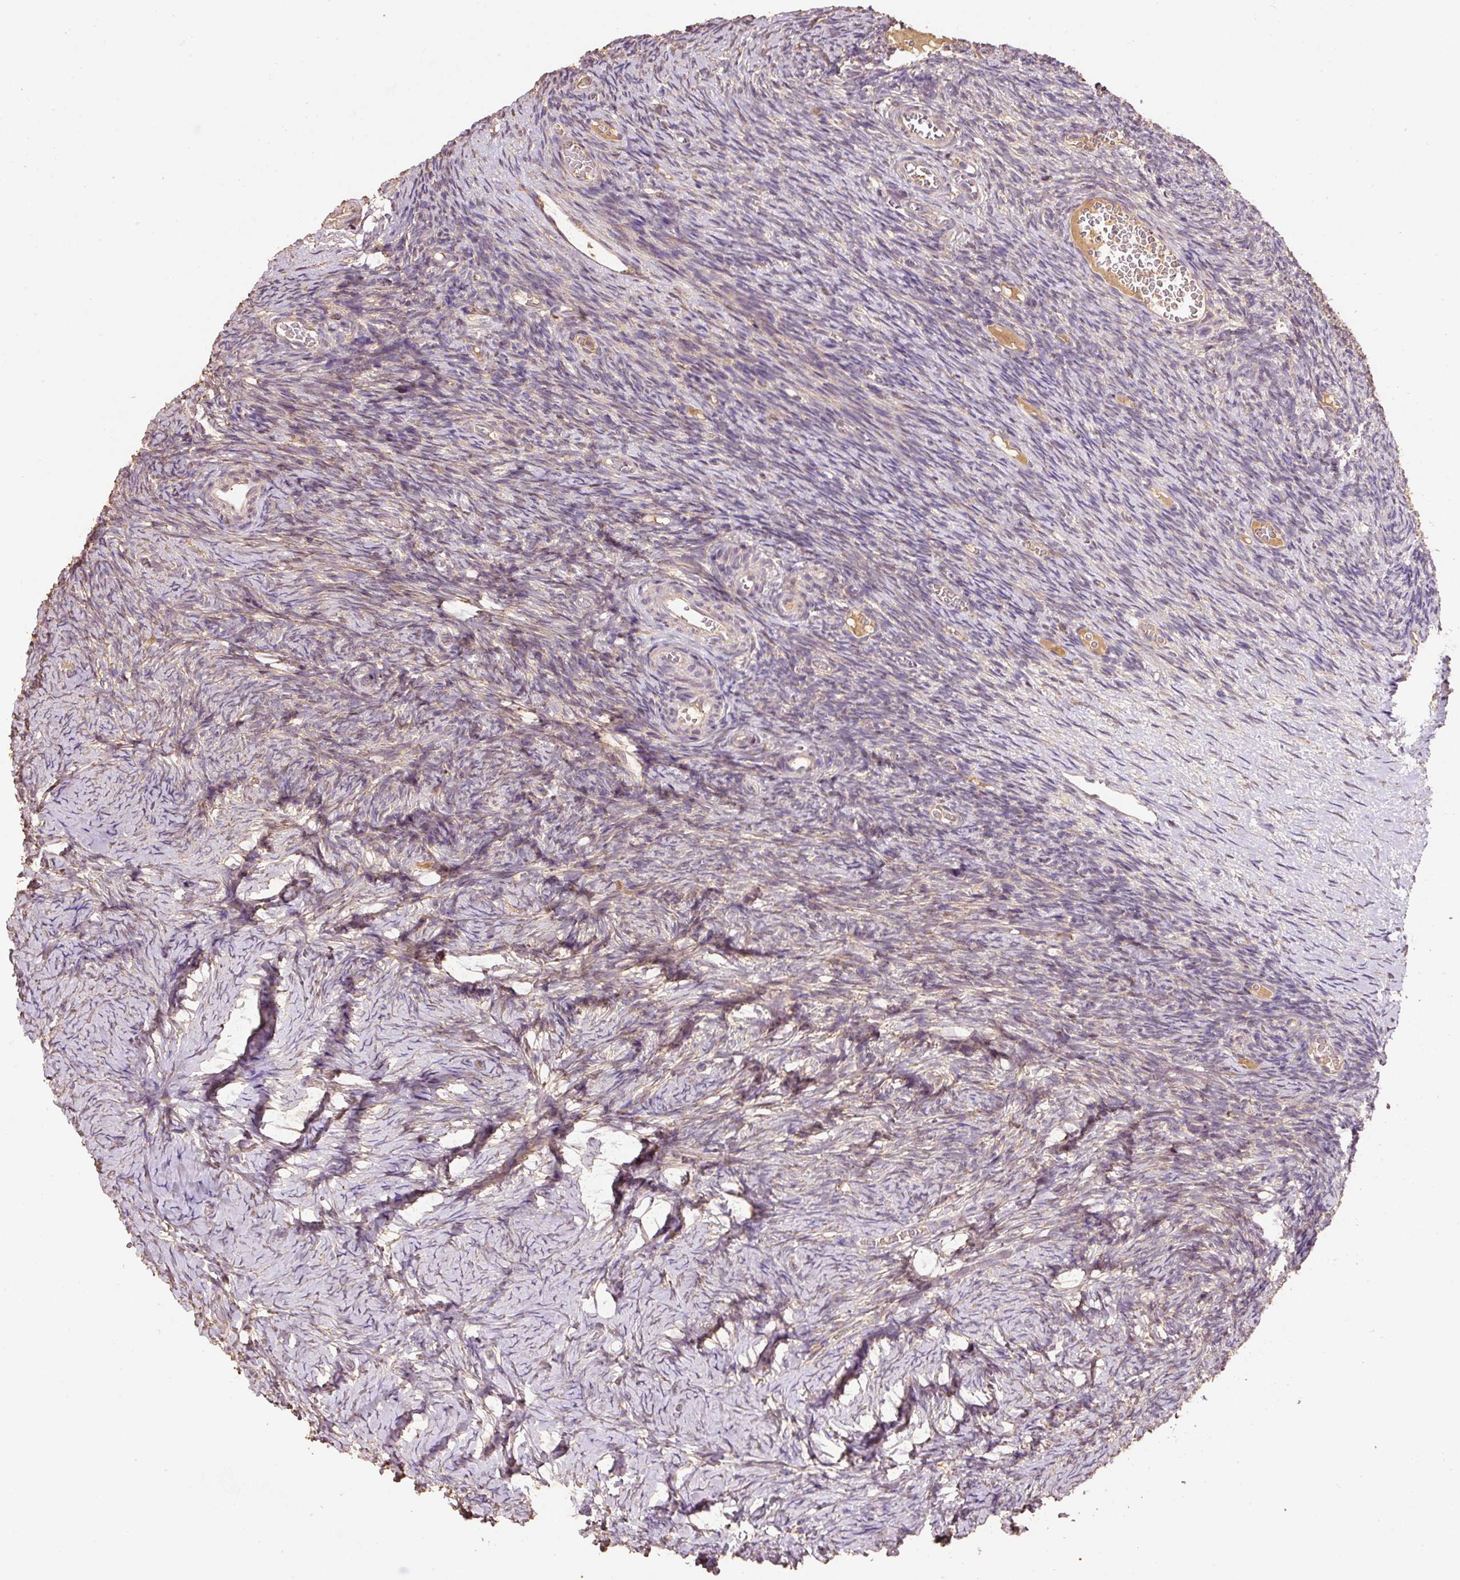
{"staining": {"intensity": "weak", "quantity": ">75%", "location": "cytoplasmic/membranous"}, "tissue": "ovary", "cell_type": "Follicle cells", "image_type": "normal", "snomed": [{"axis": "morphology", "description": "Normal tissue, NOS"}, {"axis": "topography", "description": "Ovary"}], "caption": "Protein staining by IHC displays weak cytoplasmic/membranous positivity in about >75% of follicle cells in unremarkable ovary.", "gene": "HERC2", "patient": {"sex": "female", "age": 39}}